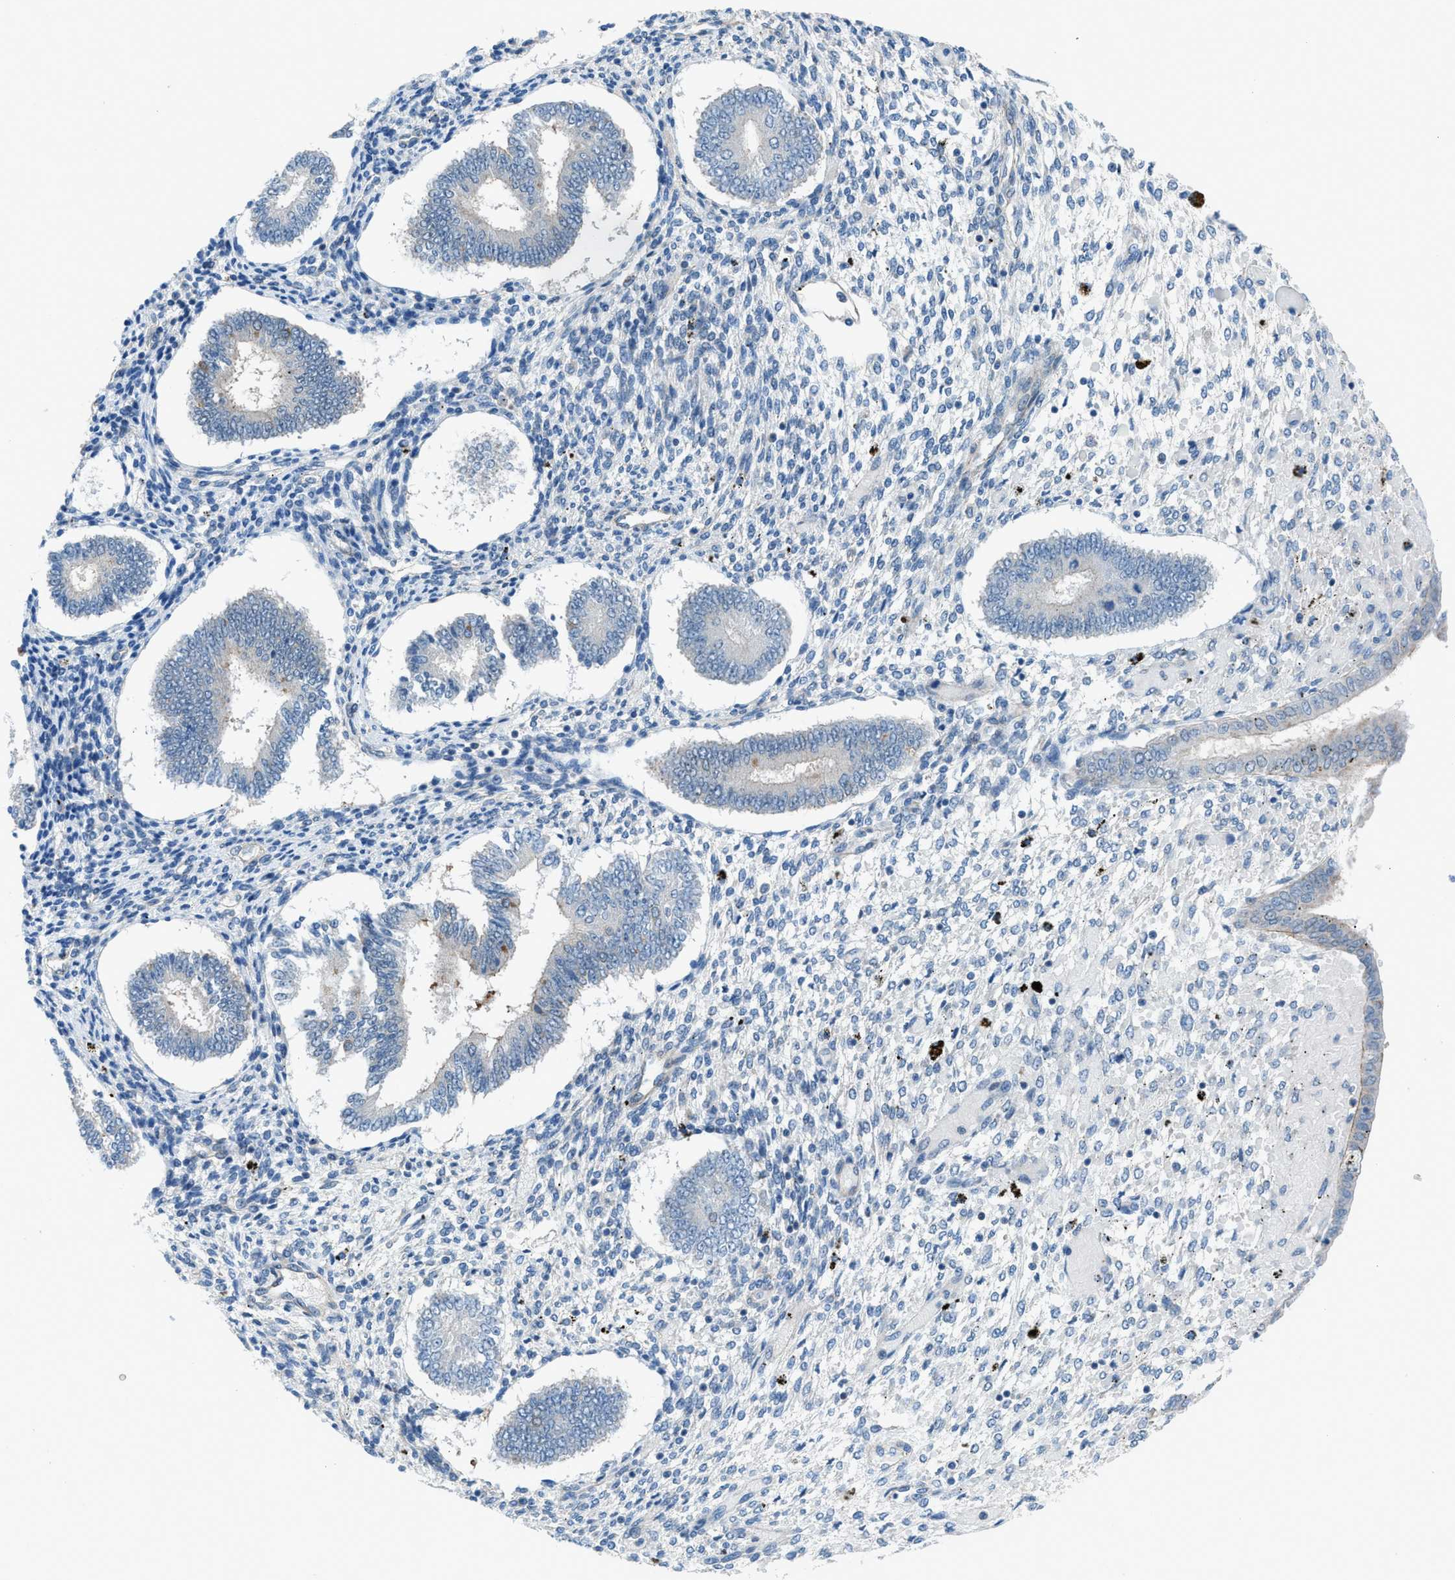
{"staining": {"intensity": "weak", "quantity": "<25%", "location": "cytoplasmic/membranous"}, "tissue": "endometrium", "cell_type": "Cells in endometrial stroma", "image_type": "normal", "snomed": [{"axis": "morphology", "description": "Normal tissue, NOS"}, {"axis": "topography", "description": "Endometrium"}], "caption": "The histopathology image displays no staining of cells in endometrial stroma in unremarkable endometrium. (DAB immunohistochemistry (IHC), high magnification).", "gene": "PRKN", "patient": {"sex": "female", "age": 42}}